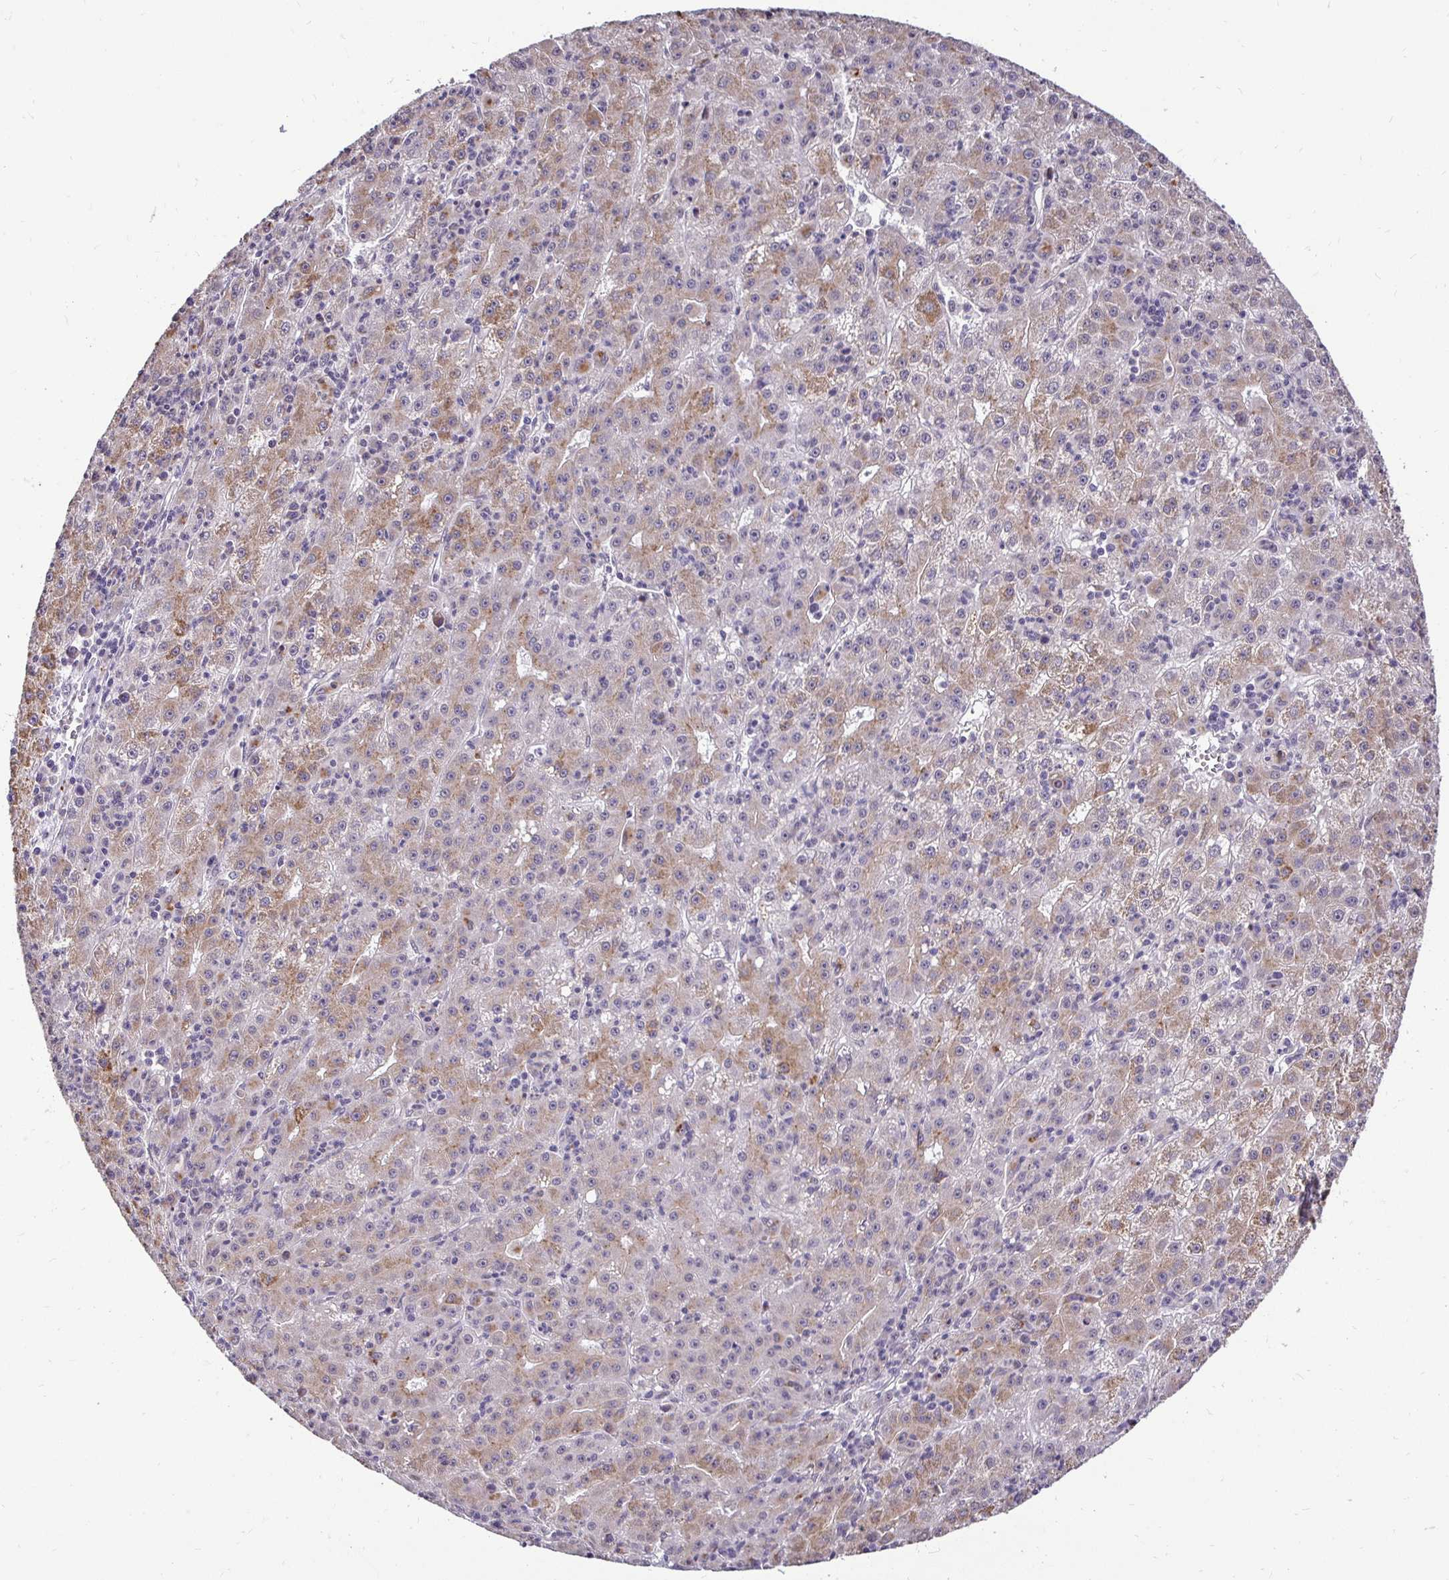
{"staining": {"intensity": "moderate", "quantity": "25%-75%", "location": "cytoplasmic/membranous"}, "tissue": "liver cancer", "cell_type": "Tumor cells", "image_type": "cancer", "snomed": [{"axis": "morphology", "description": "Carcinoma, Hepatocellular, NOS"}, {"axis": "topography", "description": "Liver"}], "caption": "Liver cancer stained with immunohistochemistry exhibits moderate cytoplasmic/membranous staining in about 25%-75% of tumor cells. (DAB = brown stain, brightfield microscopy at high magnification).", "gene": "RHEBL1", "patient": {"sex": "male", "age": 76}}